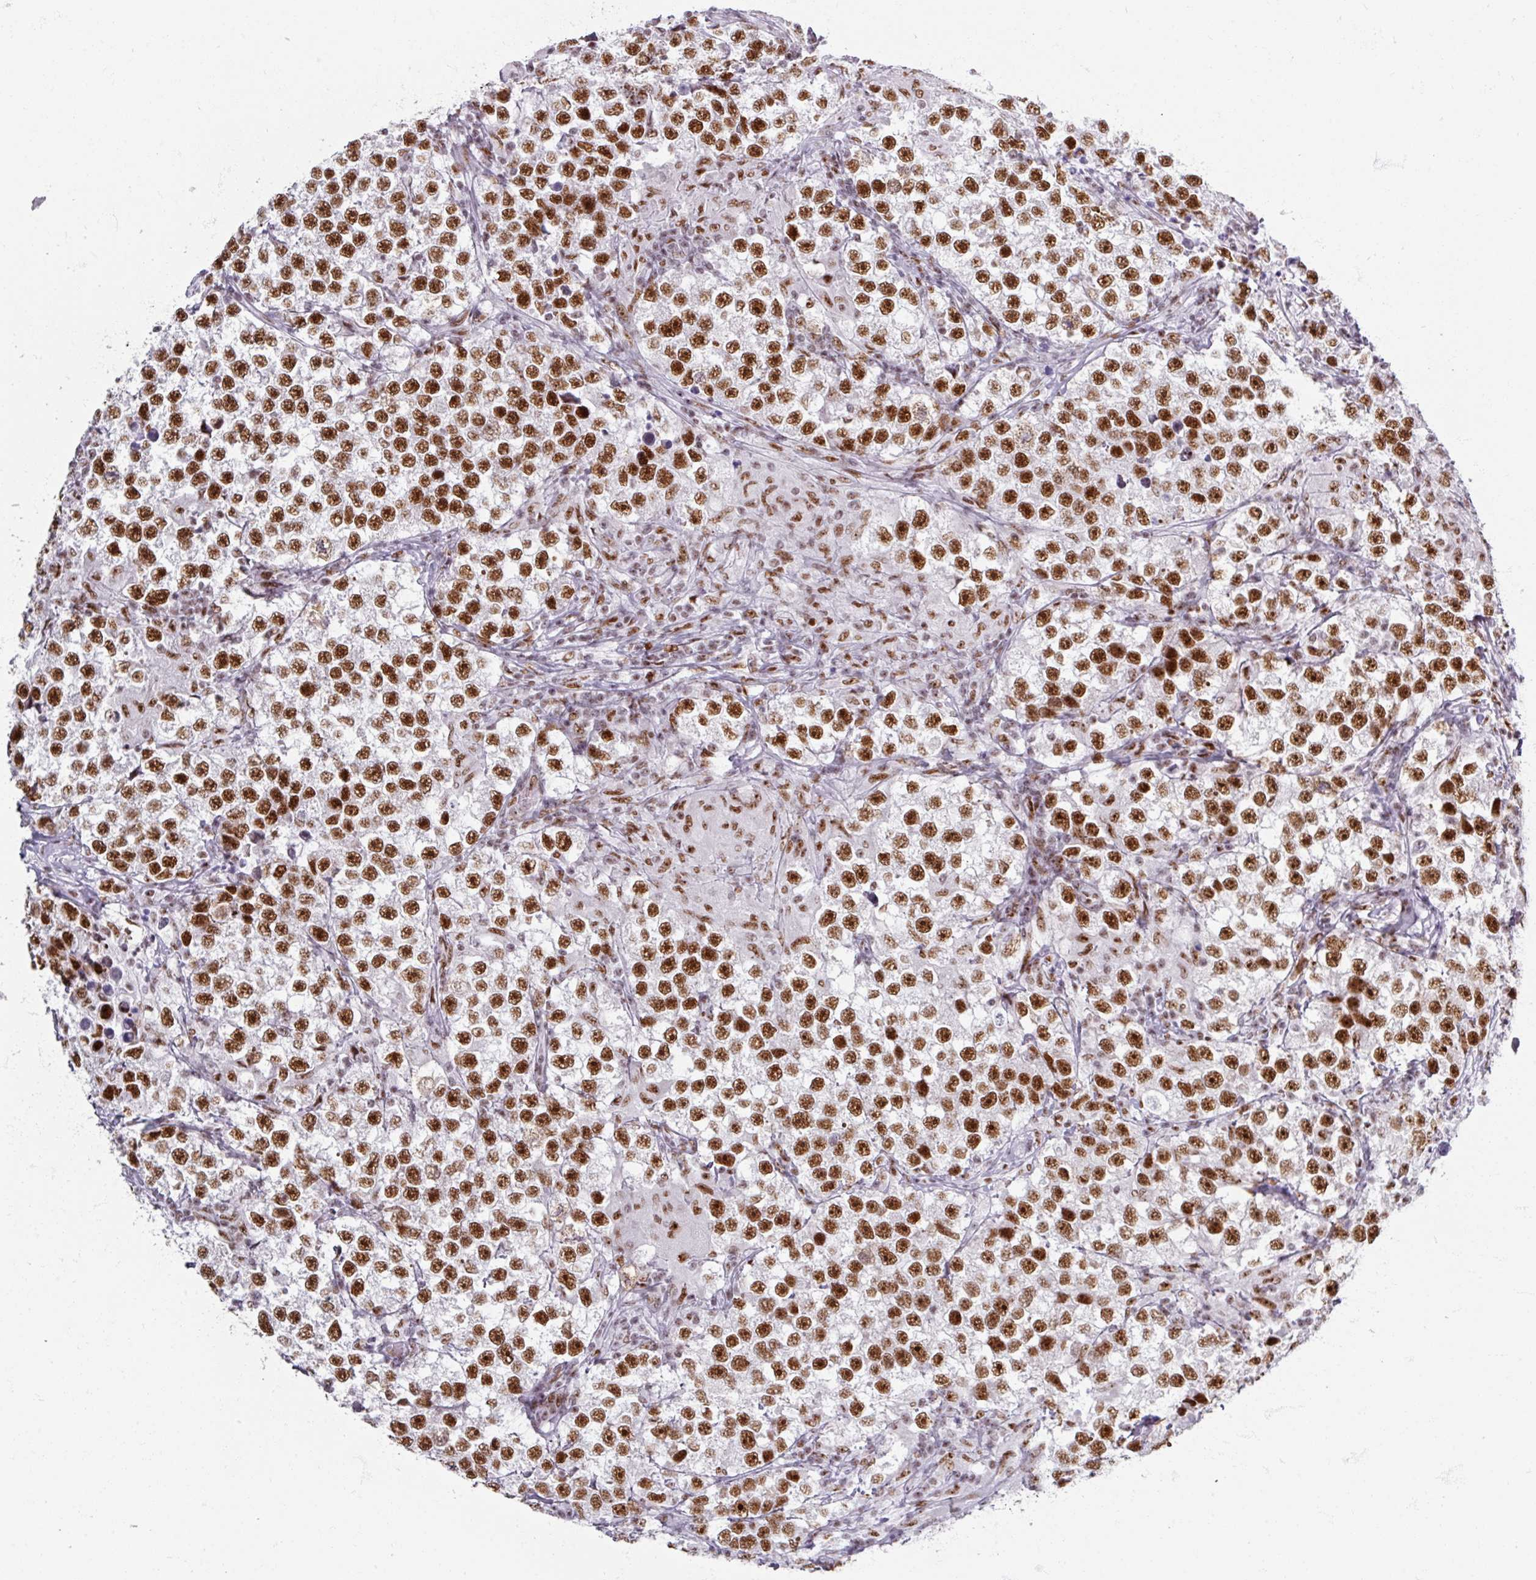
{"staining": {"intensity": "strong", "quantity": ">75%", "location": "nuclear"}, "tissue": "testis cancer", "cell_type": "Tumor cells", "image_type": "cancer", "snomed": [{"axis": "morphology", "description": "Seminoma, NOS"}, {"axis": "topography", "description": "Testis"}], "caption": "Immunohistochemical staining of testis seminoma reveals strong nuclear protein expression in about >75% of tumor cells.", "gene": "ADAR", "patient": {"sex": "male", "age": 46}}